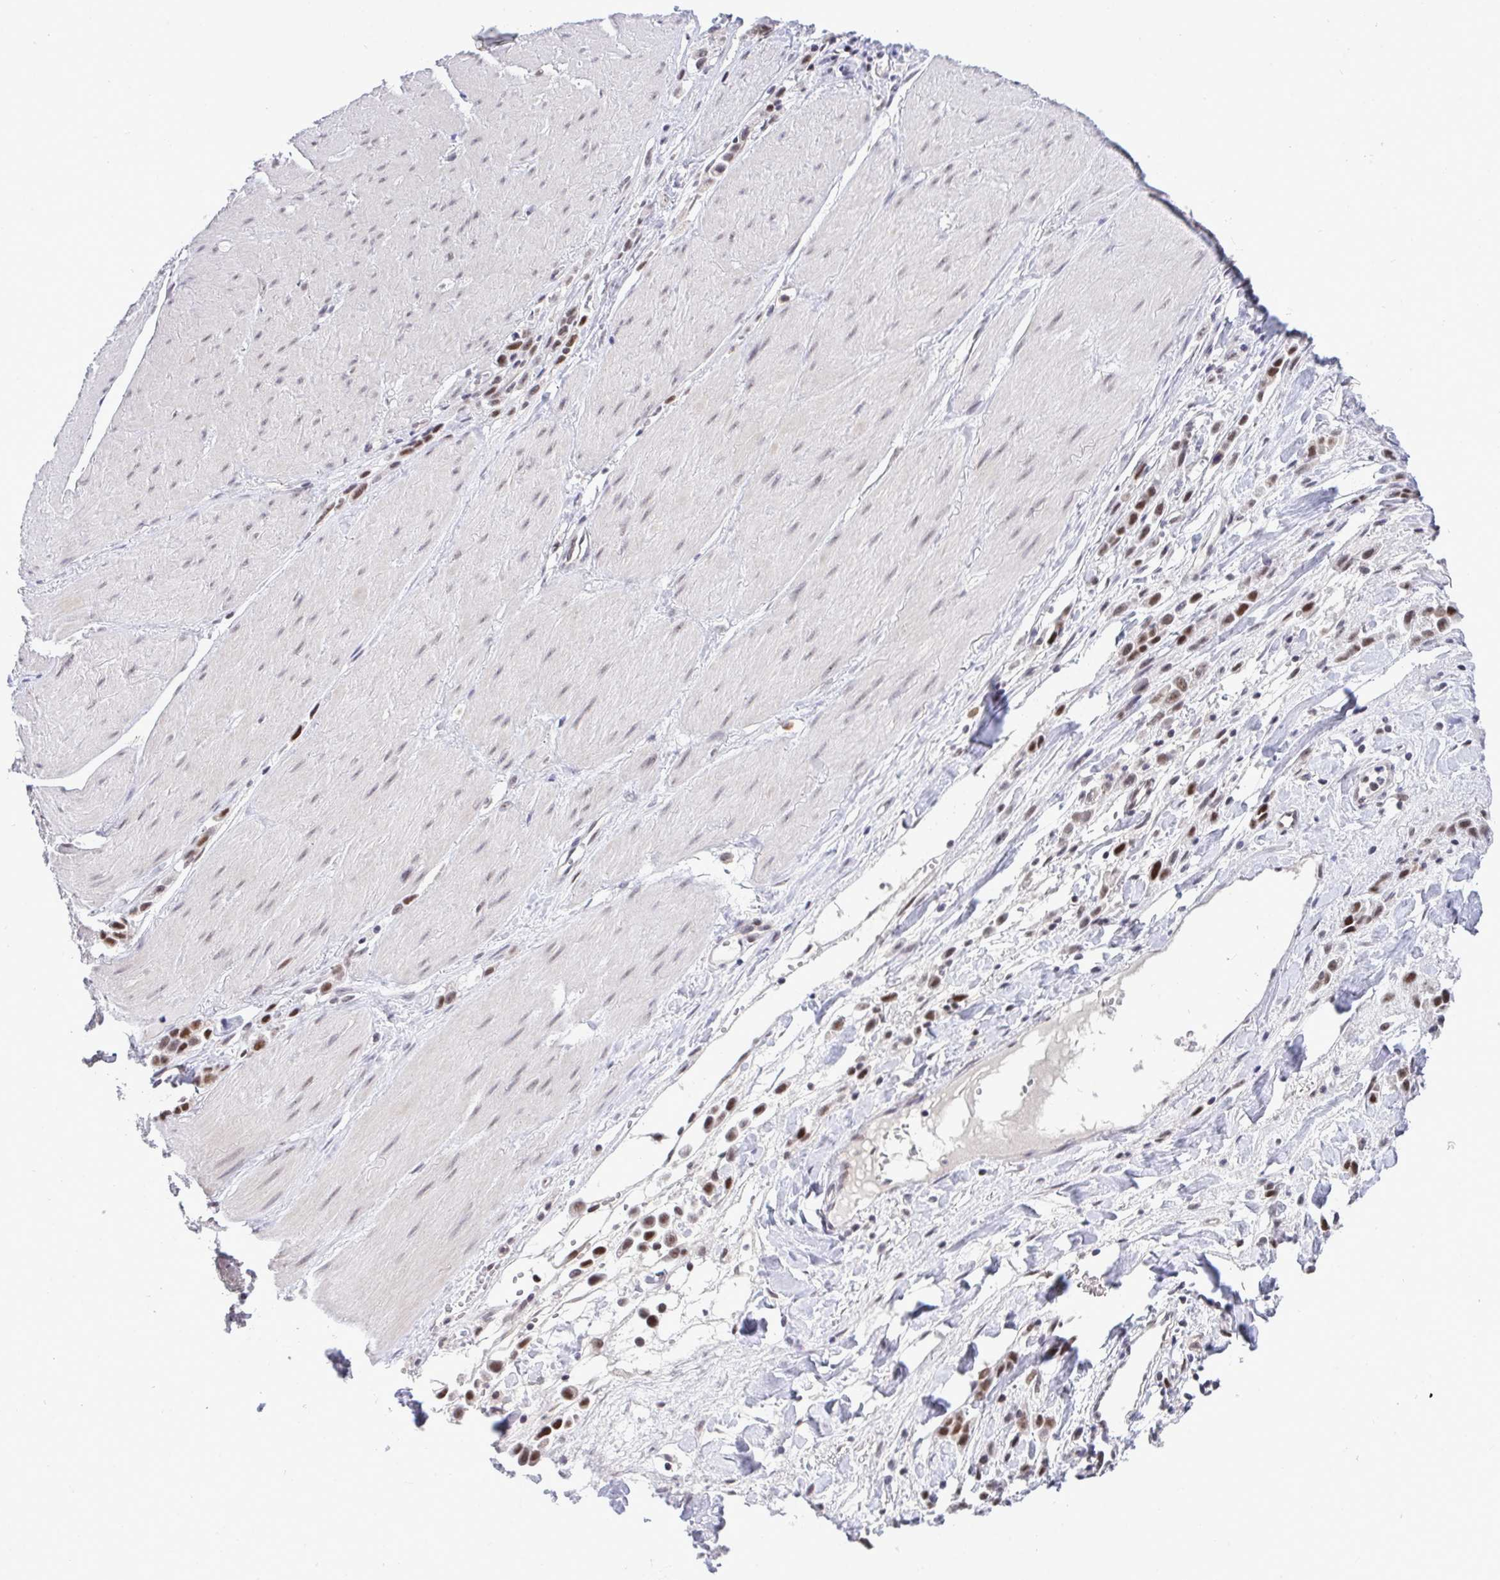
{"staining": {"intensity": "strong", "quantity": ">75%", "location": "nuclear"}, "tissue": "stomach cancer", "cell_type": "Tumor cells", "image_type": "cancer", "snomed": [{"axis": "morphology", "description": "Adenocarcinoma, NOS"}, {"axis": "topography", "description": "Stomach"}], "caption": "Approximately >75% of tumor cells in stomach adenocarcinoma reveal strong nuclear protein staining as visualized by brown immunohistochemical staining.", "gene": "RFC4", "patient": {"sex": "male", "age": 47}}